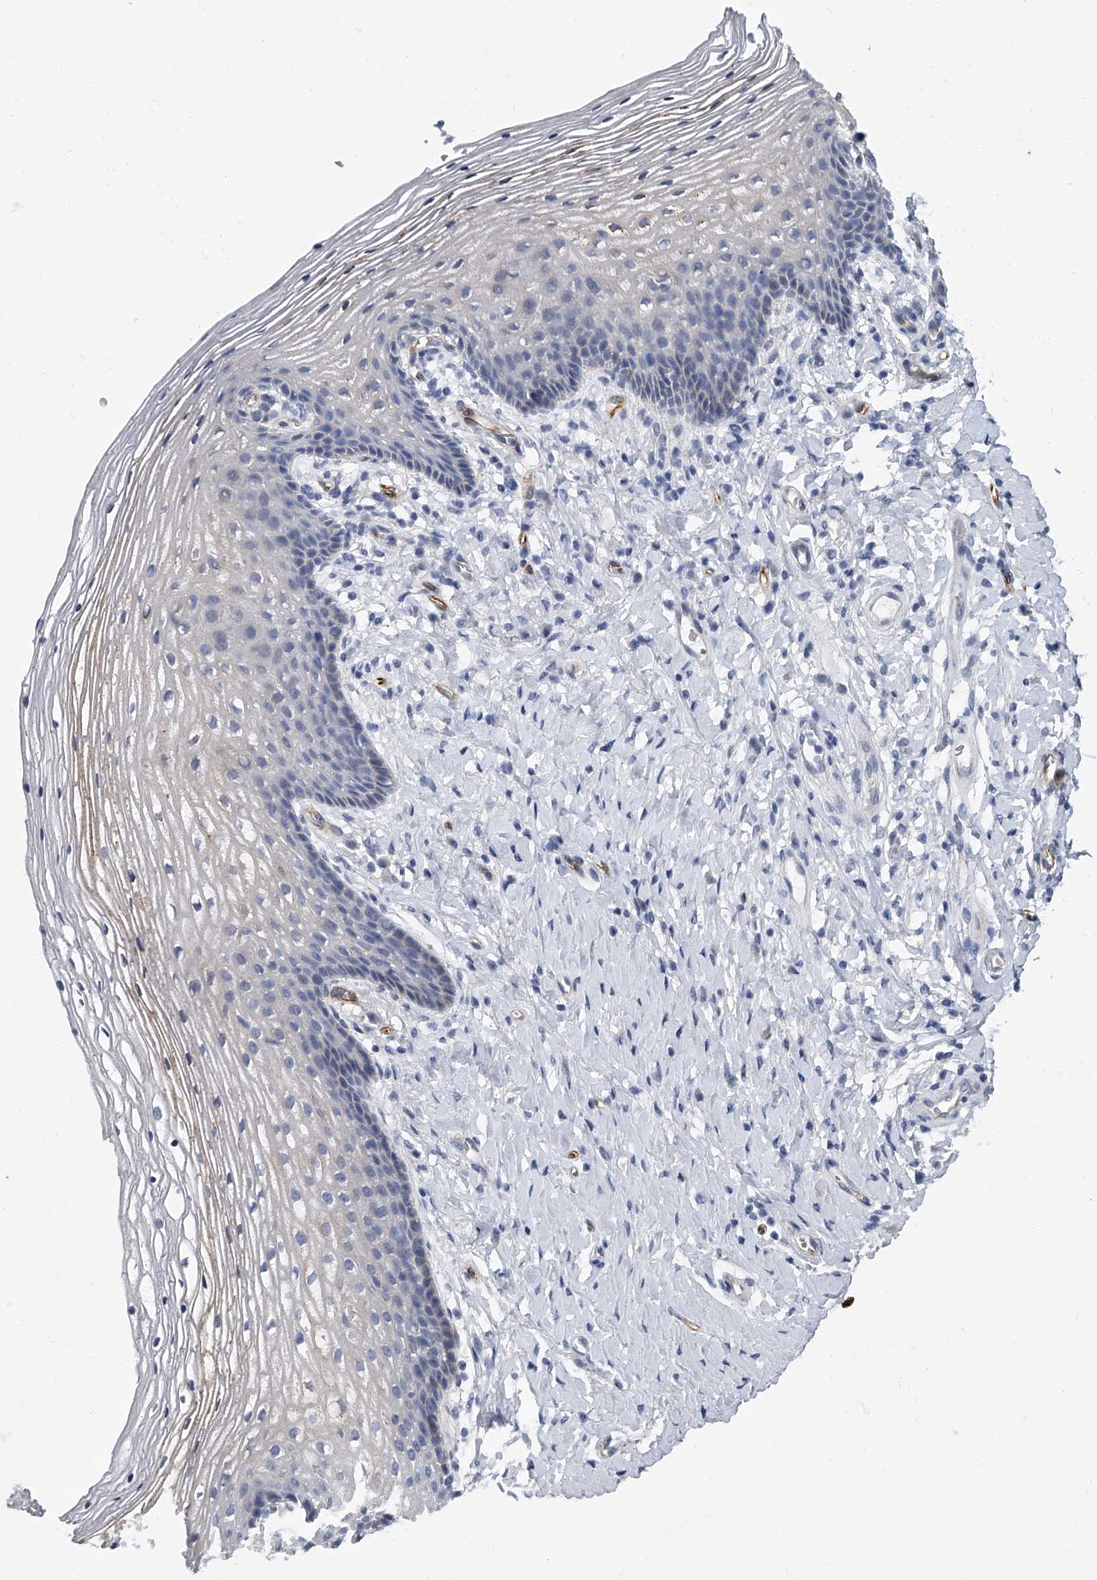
{"staining": {"intensity": "negative", "quantity": "none", "location": "none"}, "tissue": "vagina", "cell_type": "Squamous epithelial cells", "image_type": "normal", "snomed": [{"axis": "morphology", "description": "Normal tissue, NOS"}, {"axis": "topography", "description": "Vagina"}], "caption": "This is an immunohistochemistry histopathology image of unremarkable human vagina. There is no positivity in squamous epithelial cells.", "gene": "KIRREL1", "patient": {"sex": "female", "age": 60}}